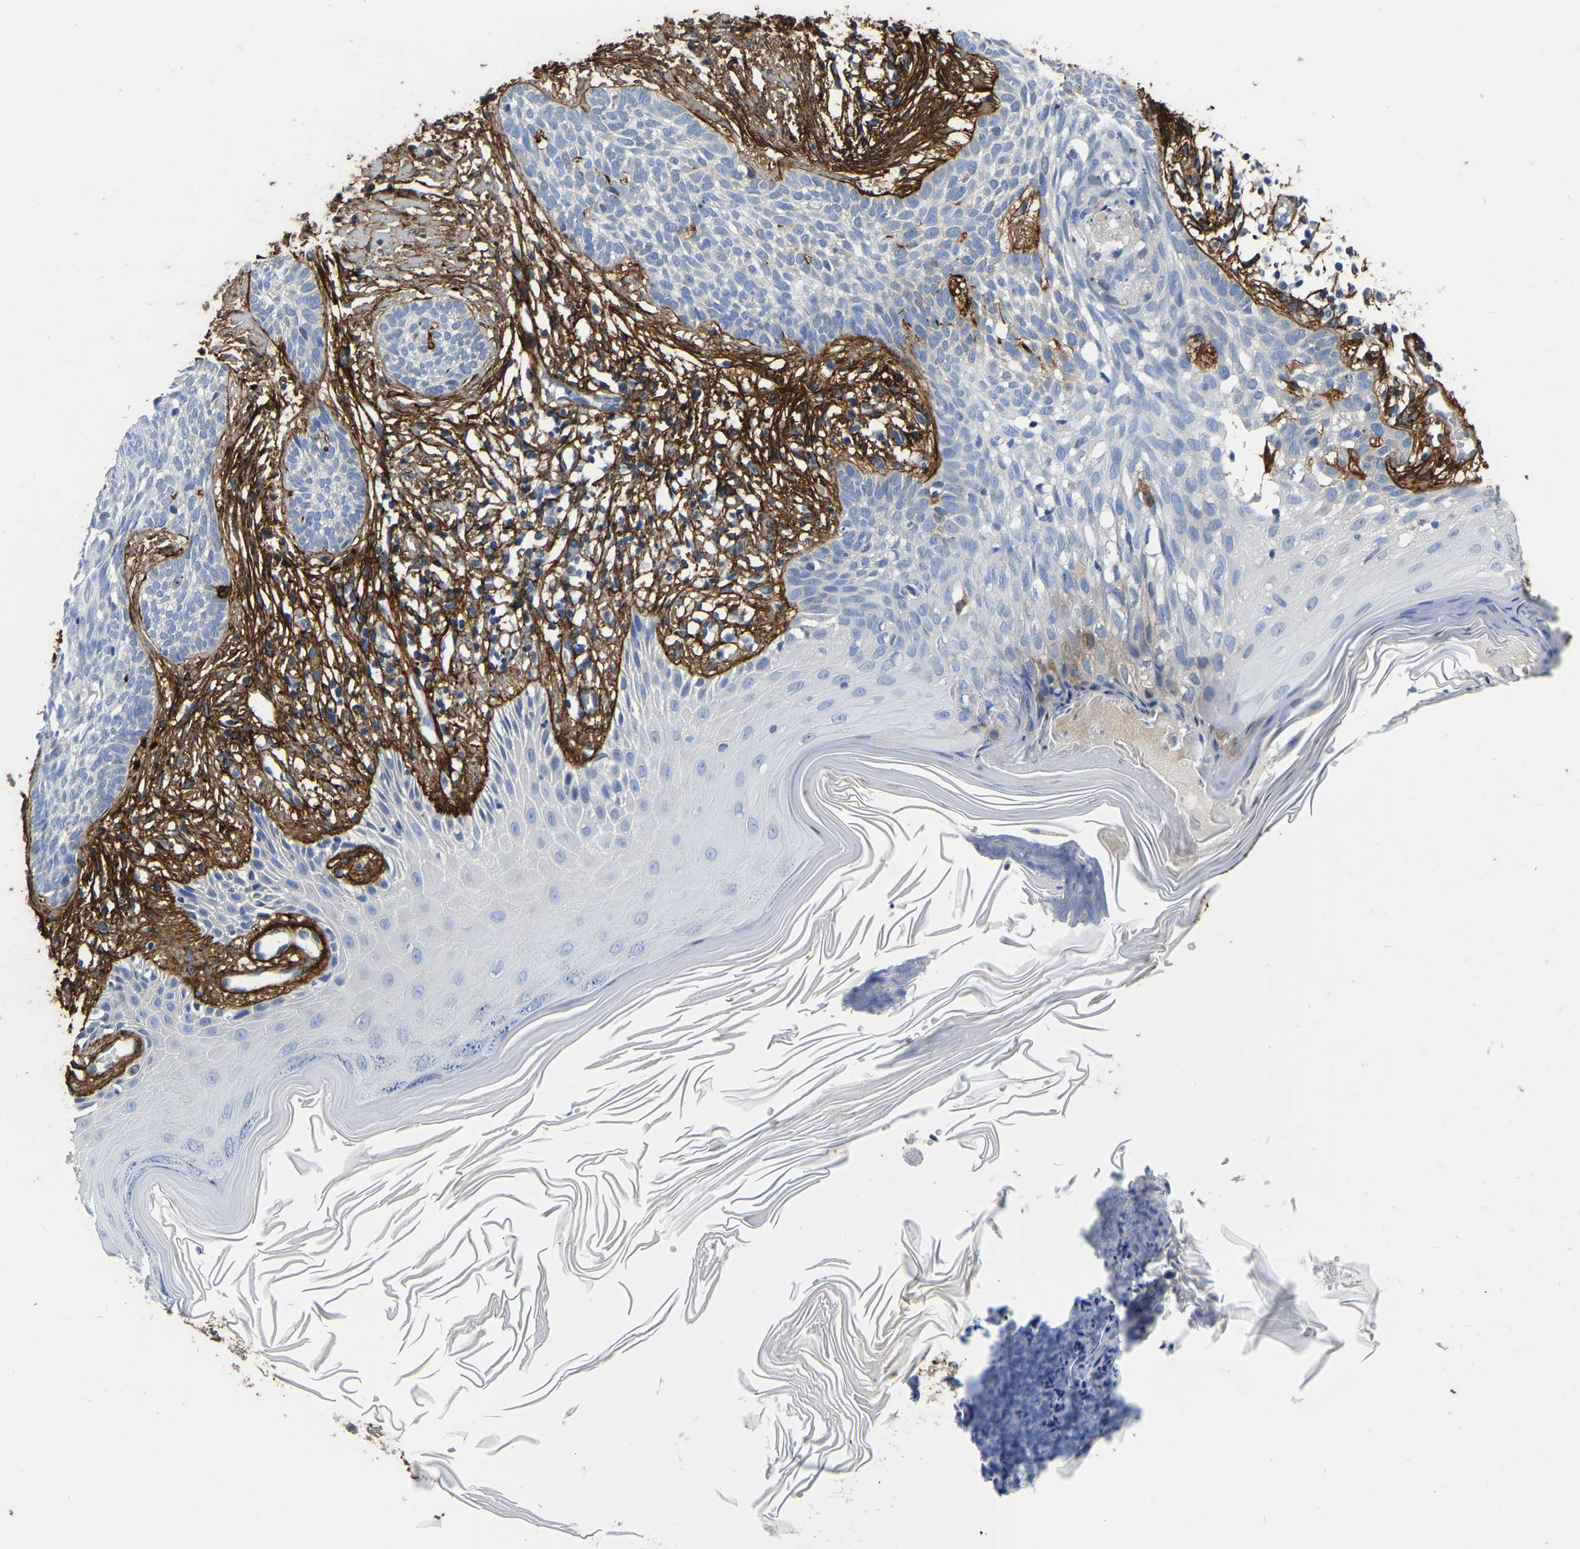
{"staining": {"intensity": "negative", "quantity": "none", "location": "none"}, "tissue": "skin cancer", "cell_type": "Tumor cells", "image_type": "cancer", "snomed": [{"axis": "morphology", "description": "Basal cell carcinoma"}, {"axis": "topography", "description": "Skin"}], "caption": "Immunohistochemistry of human skin basal cell carcinoma displays no expression in tumor cells.", "gene": "COL6A1", "patient": {"sex": "female", "age": 59}}